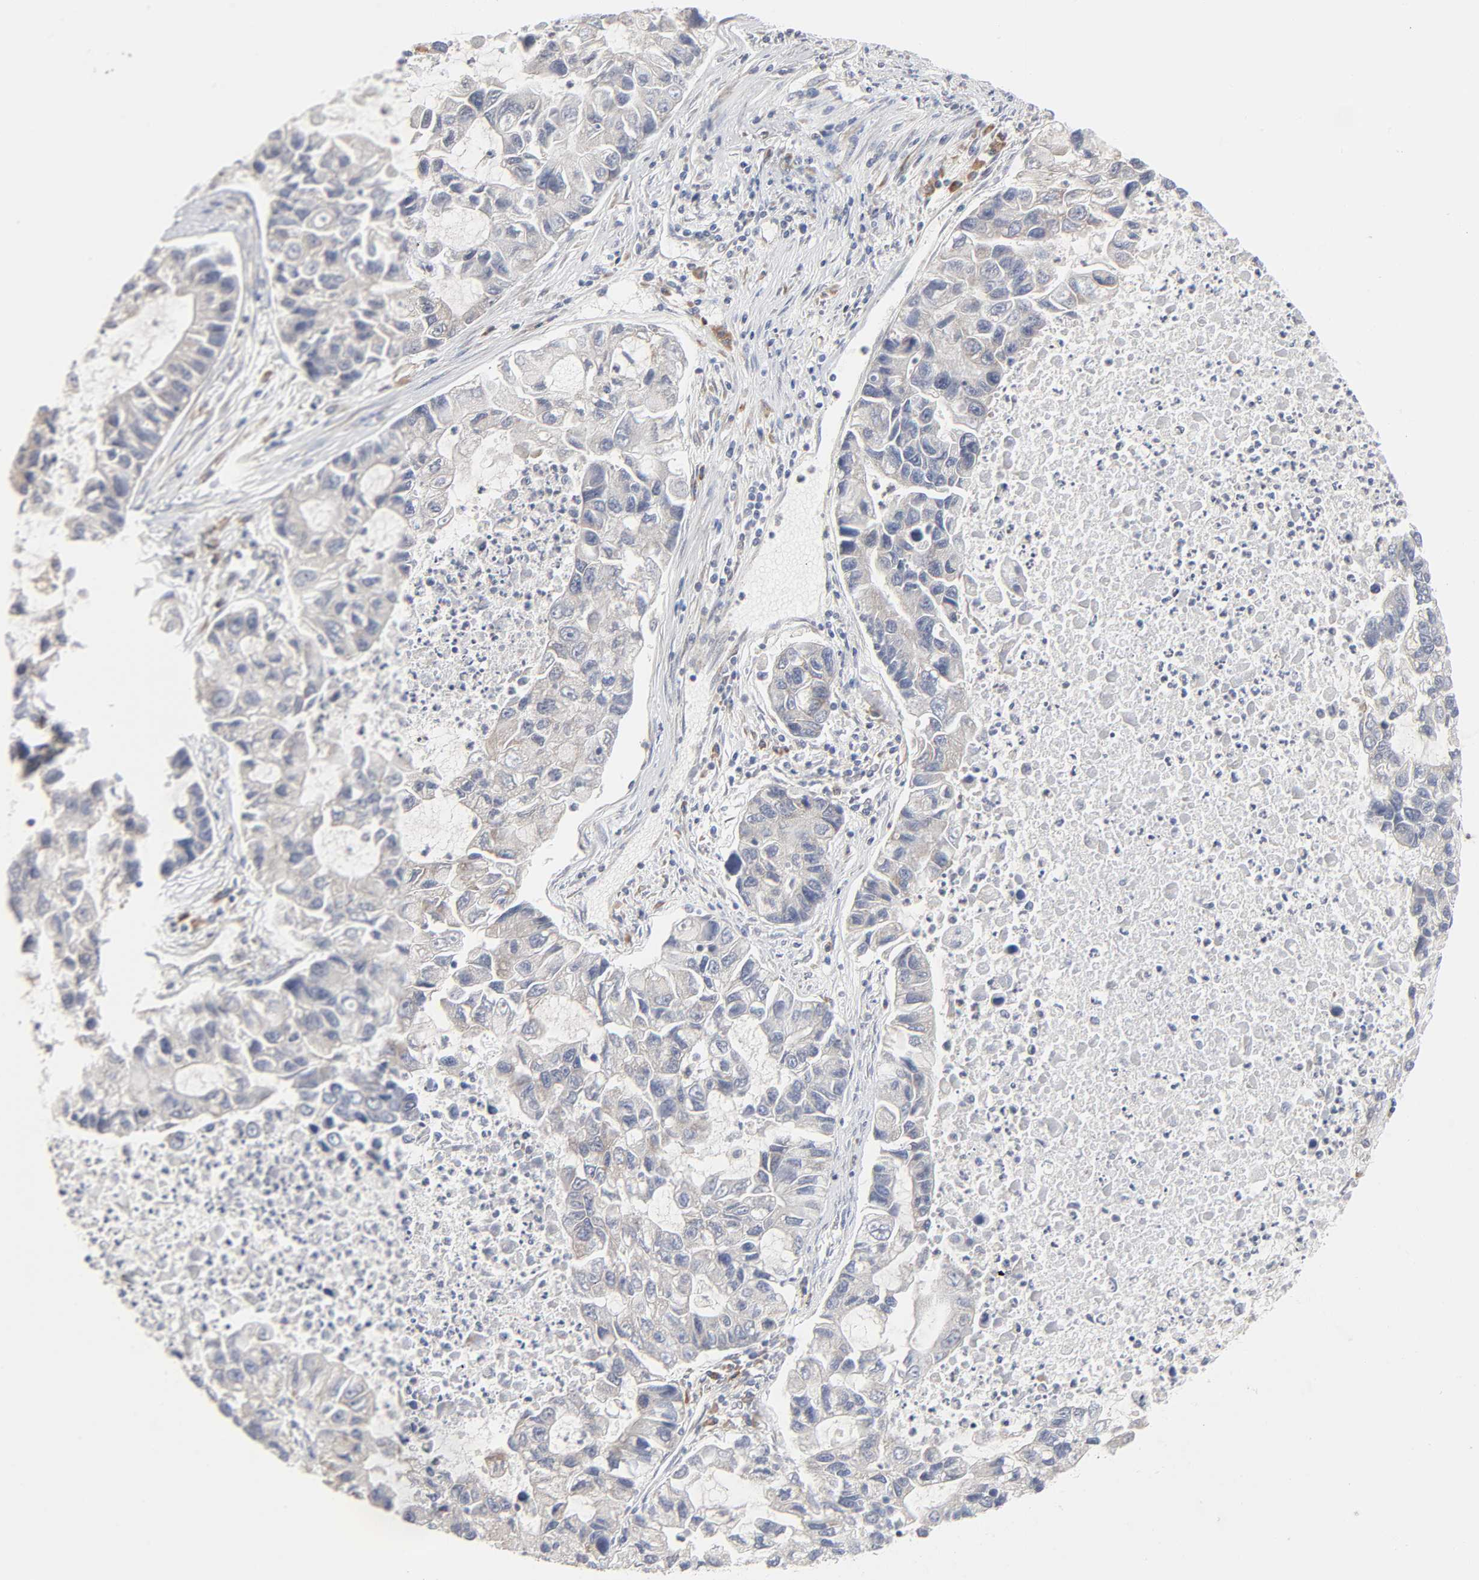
{"staining": {"intensity": "weak", "quantity": "25%-75%", "location": "cytoplasmic/membranous"}, "tissue": "lung cancer", "cell_type": "Tumor cells", "image_type": "cancer", "snomed": [{"axis": "morphology", "description": "Adenocarcinoma, NOS"}, {"axis": "topography", "description": "Lung"}], "caption": "Protein expression analysis of lung cancer (adenocarcinoma) exhibits weak cytoplasmic/membranous positivity in approximately 25%-75% of tumor cells.", "gene": "IL4R", "patient": {"sex": "female", "age": 51}}